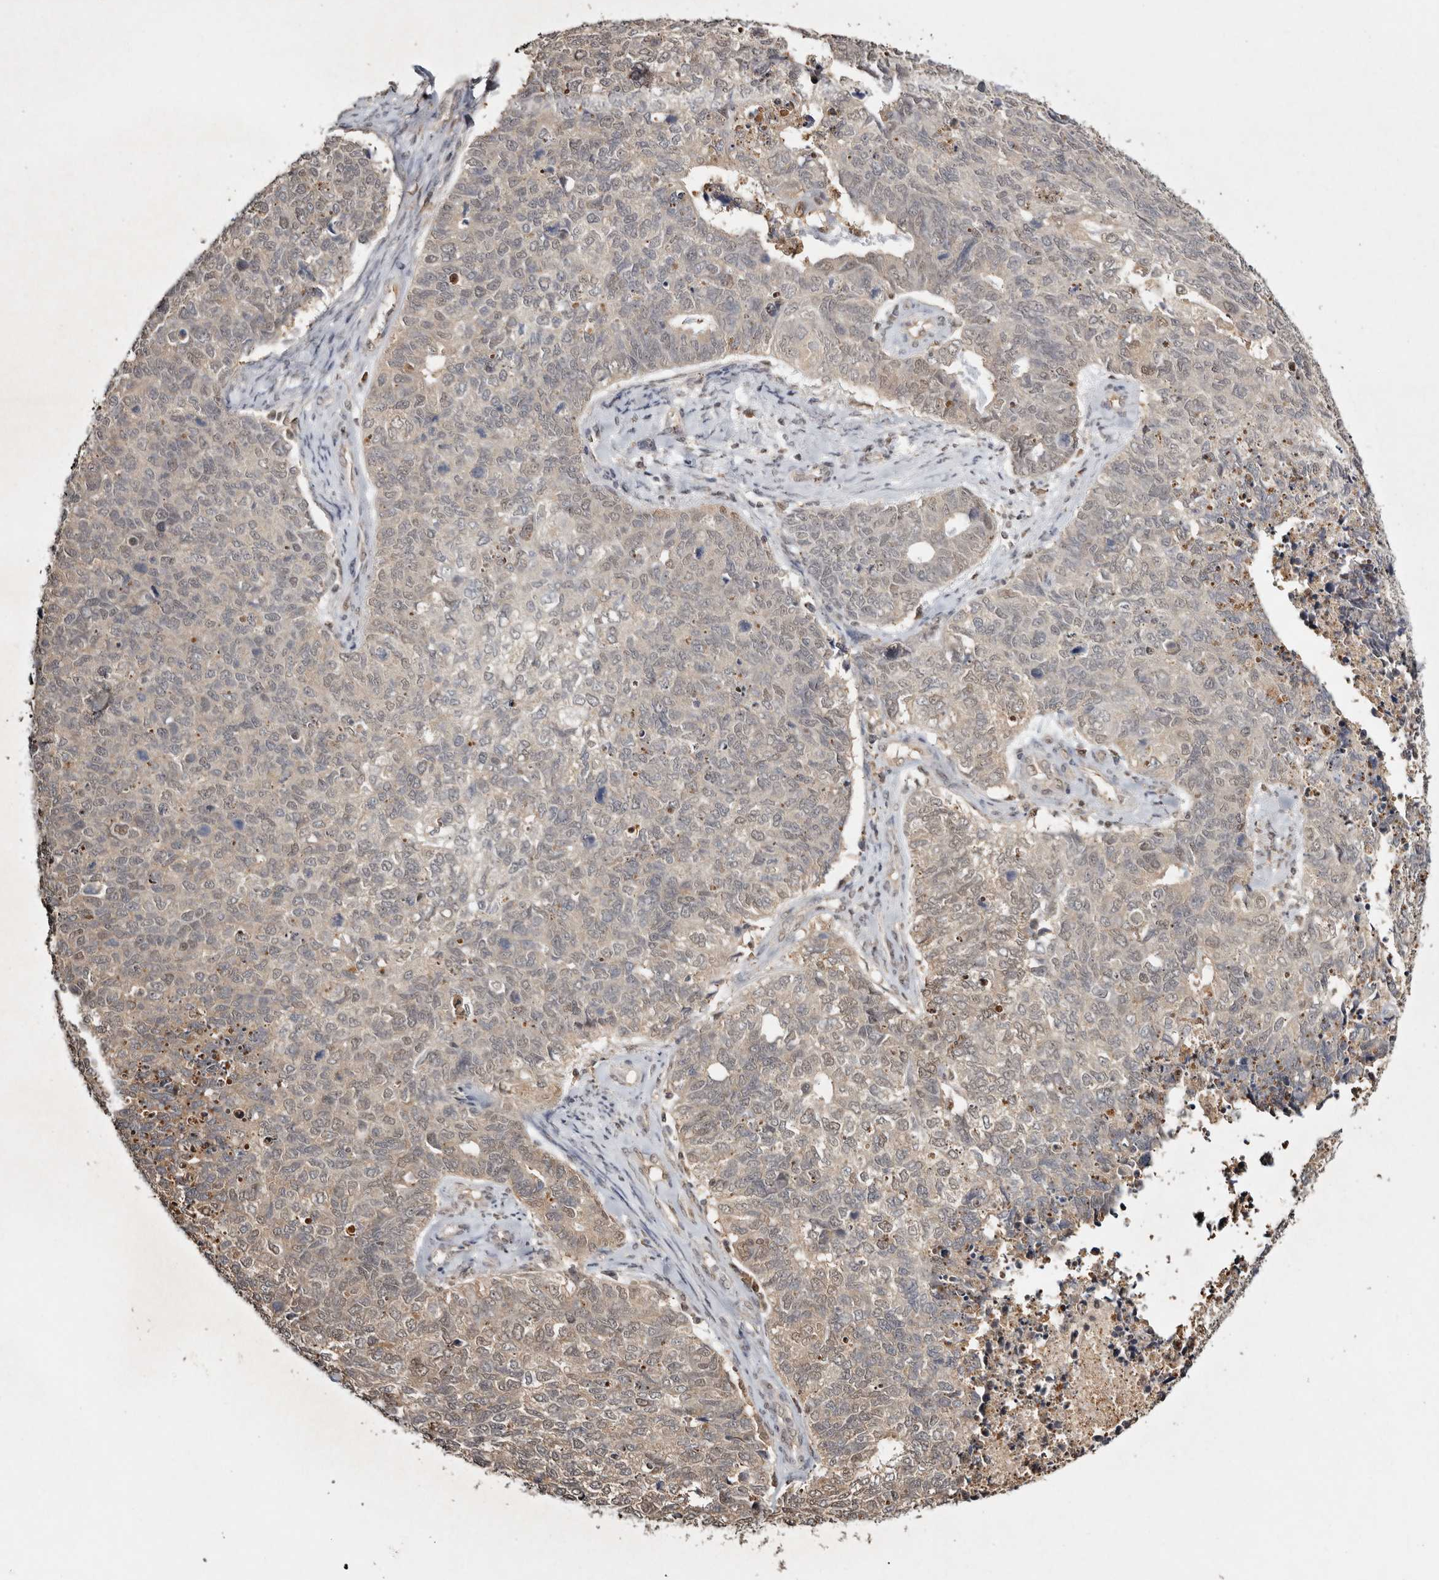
{"staining": {"intensity": "weak", "quantity": "25%-75%", "location": "cytoplasmic/membranous,nuclear"}, "tissue": "cervical cancer", "cell_type": "Tumor cells", "image_type": "cancer", "snomed": [{"axis": "morphology", "description": "Squamous cell carcinoma, NOS"}, {"axis": "topography", "description": "Cervix"}], "caption": "Human cervical squamous cell carcinoma stained for a protein (brown) reveals weak cytoplasmic/membranous and nuclear positive expression in about 25%-75% of tumor cells.", "gene": "PSMA5", "patient": {"sex": "female", "age": 63}}